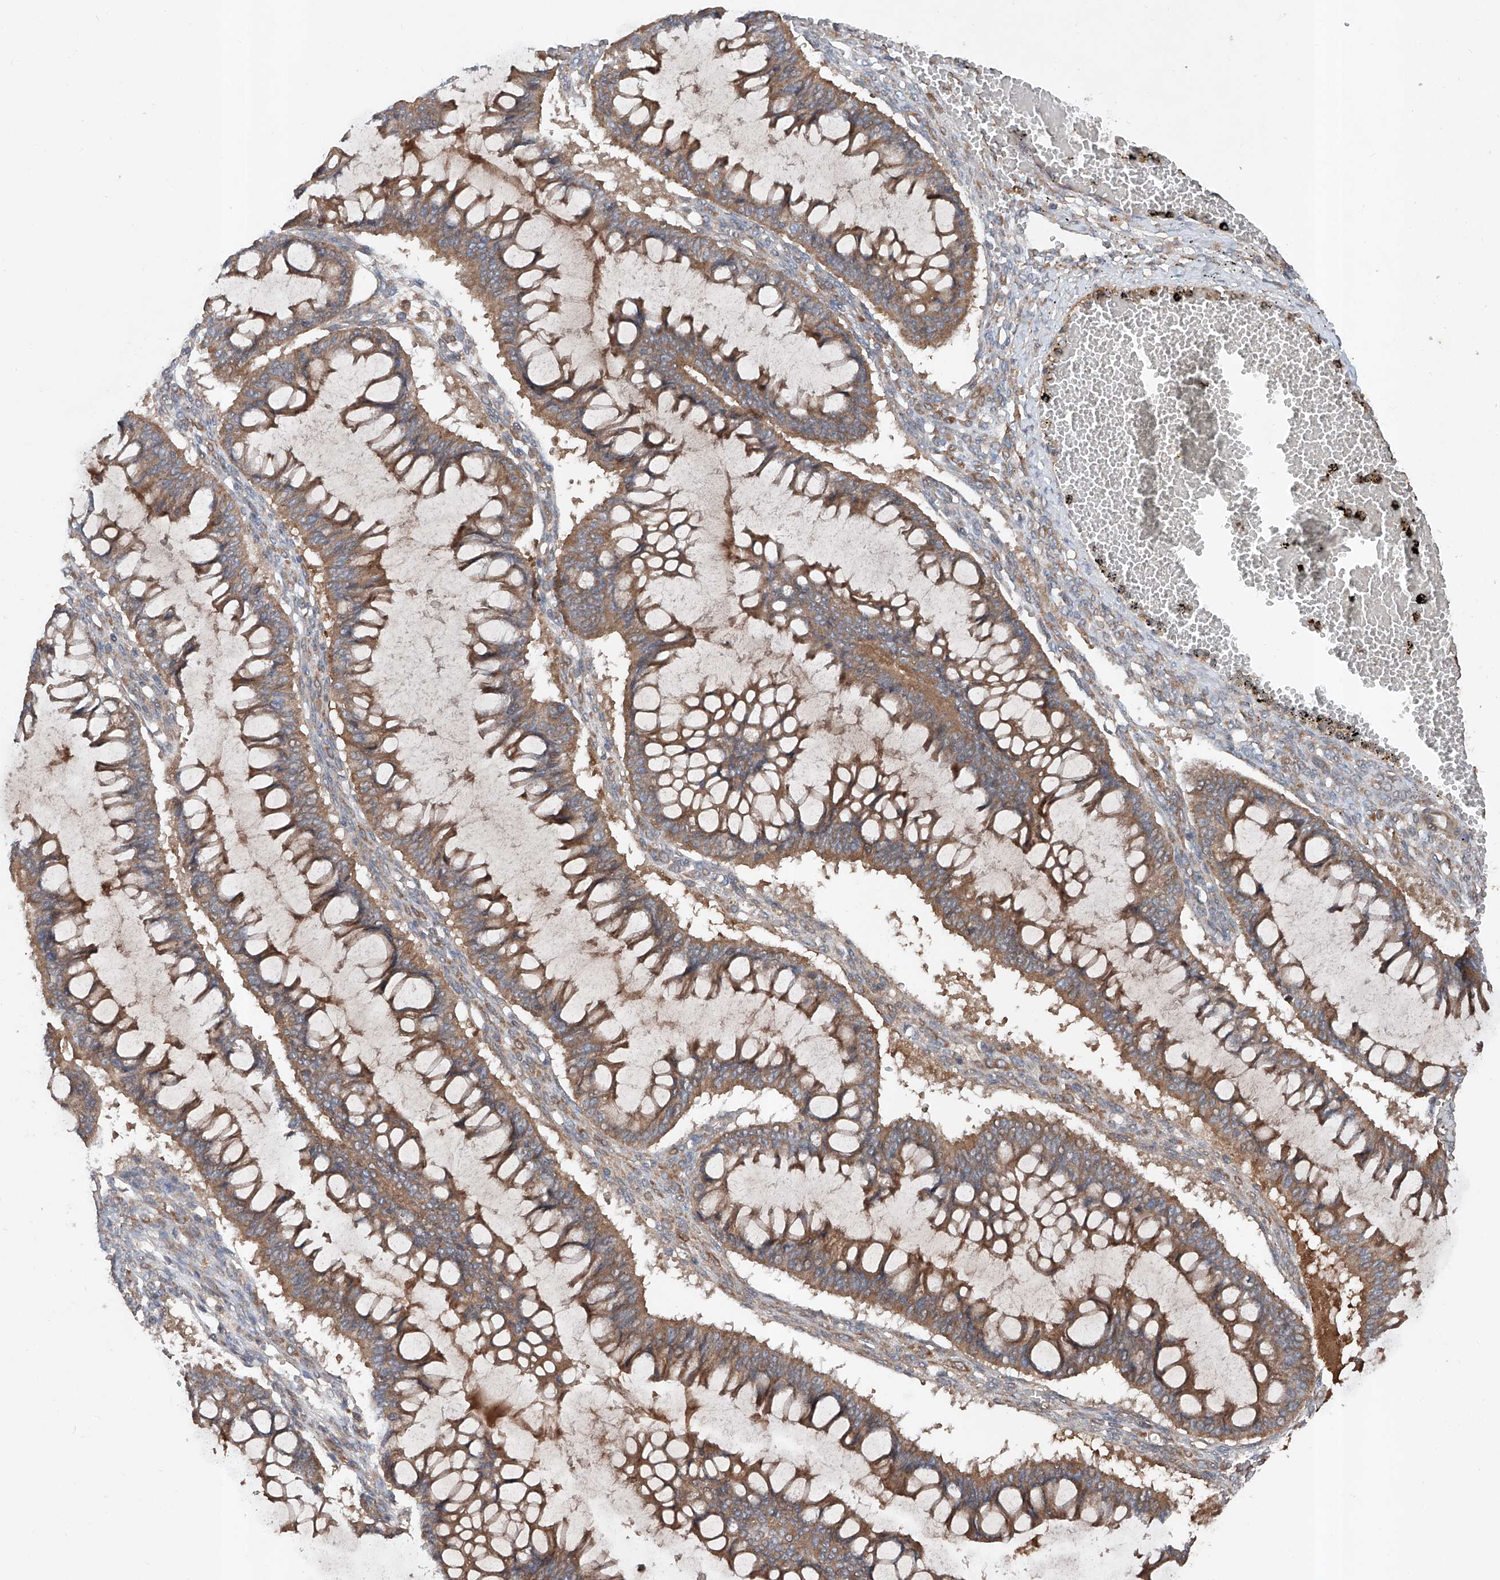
{"staining": {"intensity": "moderate", "quantity": ">75%", "location": "cytoplasmic/membranous"}, "tissue": "ovarian cancer", "cell_type": "Tumor cells", "image_type": "cancer", "snomed": [{"axis": "morphology", "description": "Cystadenocarcinoma, mucinous, NOS"}, {"axis": "topography", "description": "Ovary"}], "caption": "About >75% of tumor cells in human mucinous cystadenocarcinoma (ovarian) exhibit moderate cytoplasmic/membranous protein staining as visualized by brown immunohistochemical staining.", "gene": "ADAM23", "patient": {"sex": "female", "age": 73}}